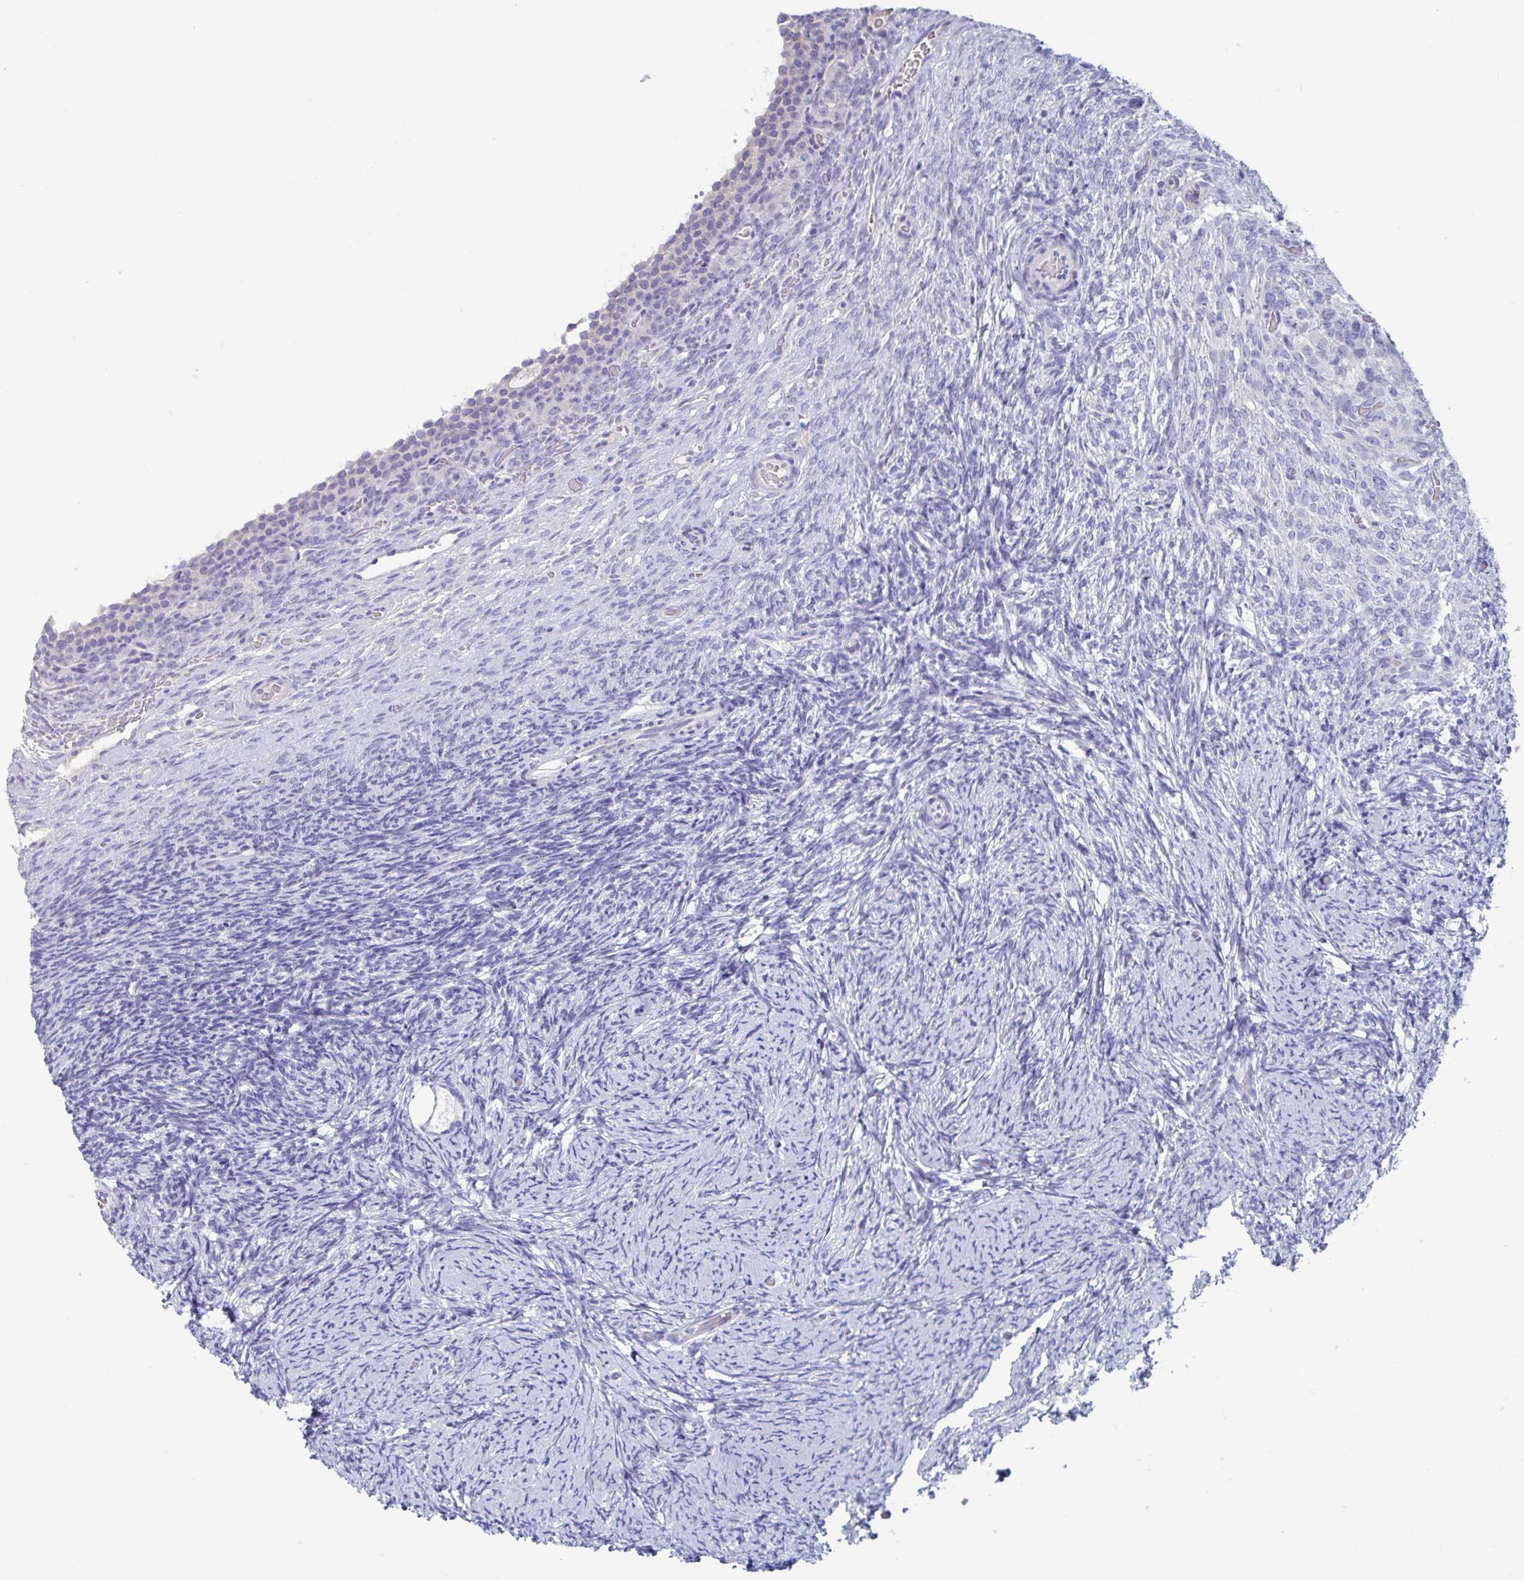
{"staining": {"intensity": "negative", "quantity": "none", "location": "none"}, "tissue": "ovary", "cell_type": "Ovarian stroma cells", "image_type": "normal", "snomed": [{"axis": "morphology", "description": "Normal tissue, NOS"}, {"axis": "topography", "description": "Ovary"}], "caption": "Ovarian stroma cells show no significant expression in unremarkable ovary. The staining is performed using DAB brown chromogen with nuclei counter-stained in using hematoxylin.", "gene": "DPEP3", "patient": {"sex": "female", "age": 34}}